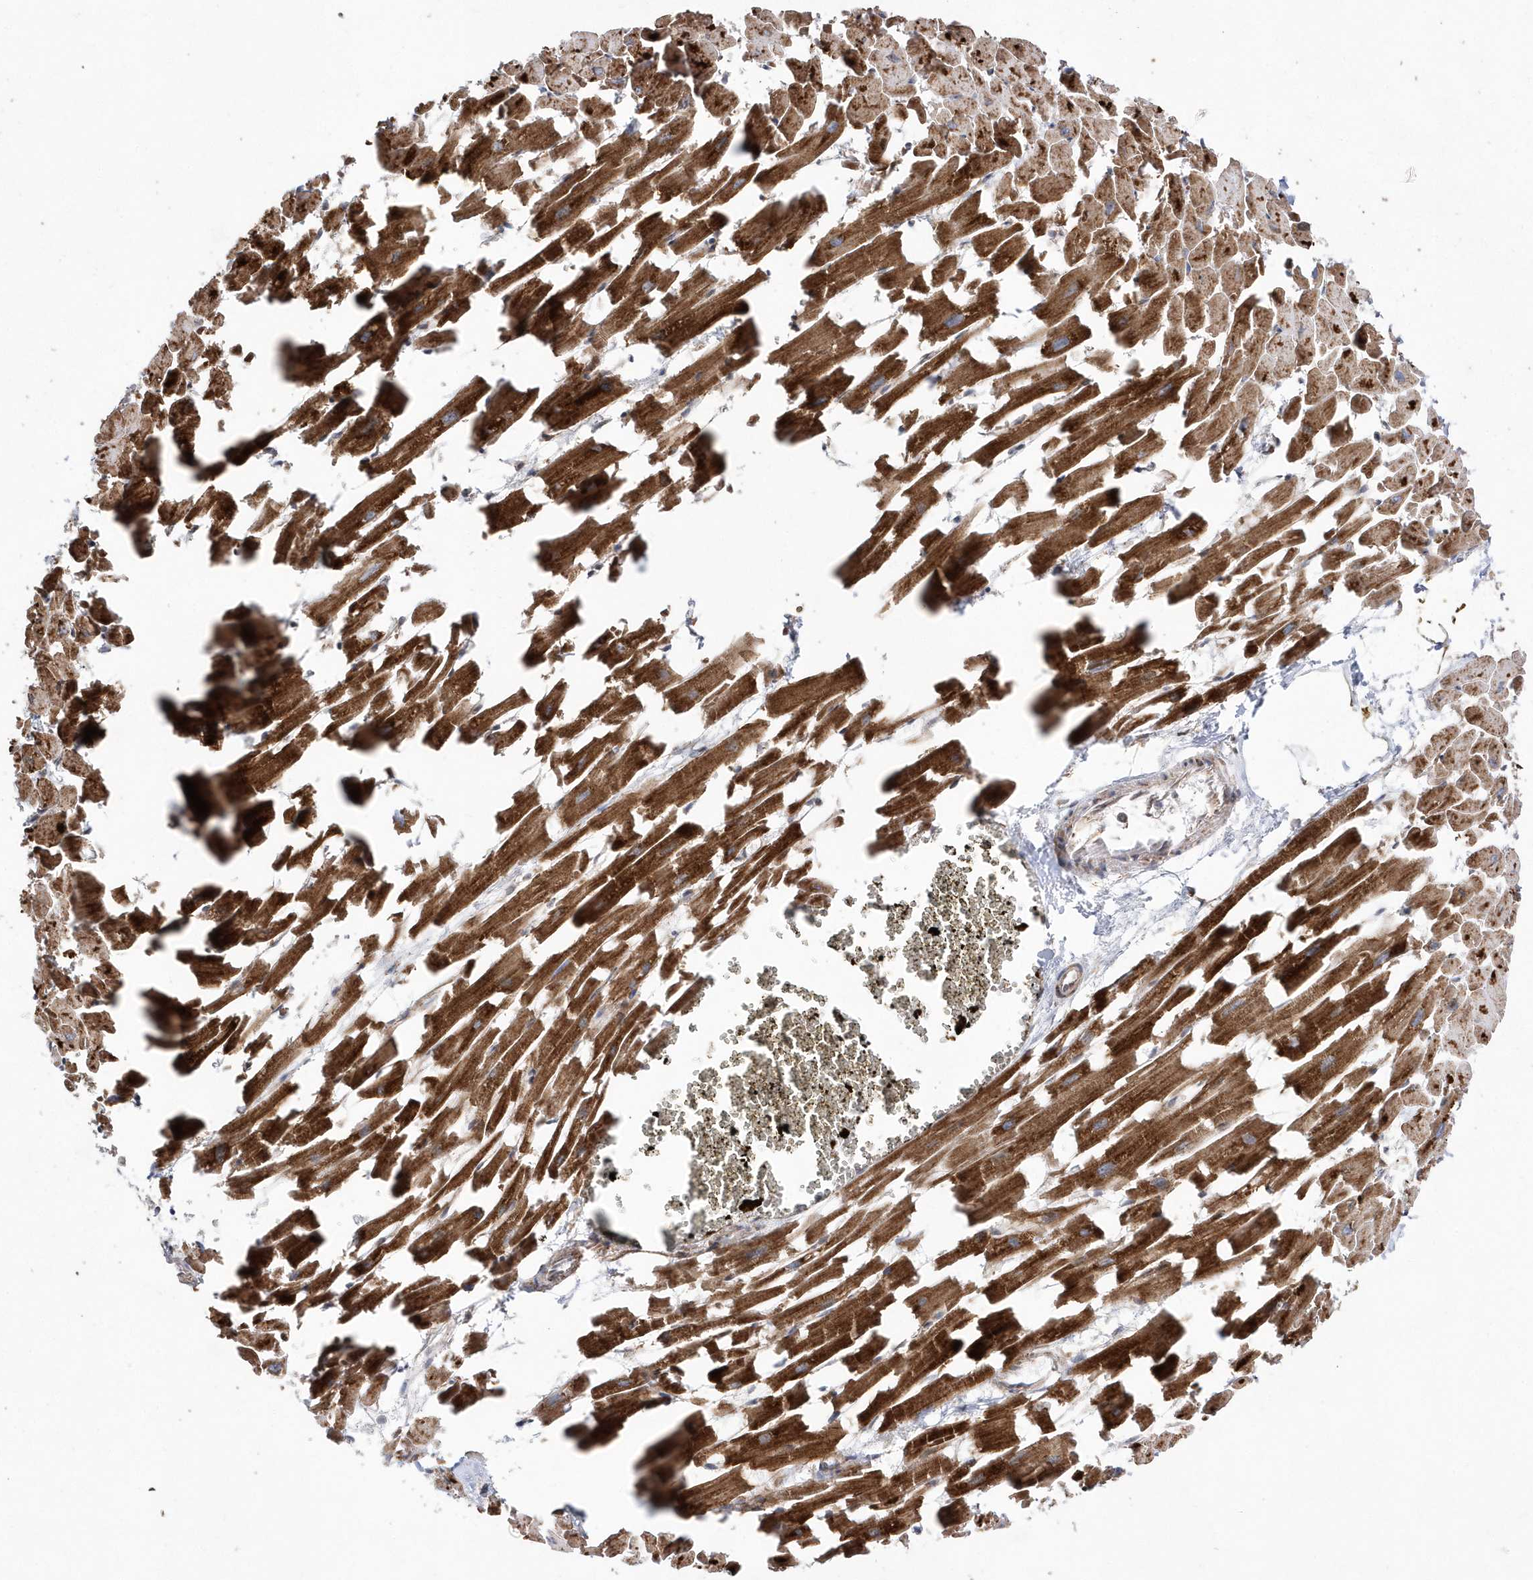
{"staining": {"intensity": "strong", "quantity": ">75%", "location": "cytoplasmic/membranous"}, "tissue": "heart muscle", "cell_type": "Cardiomyocytes", "image_type": "normal", "snomed": [{"axis": "morphology", "description": "Normal tissue, NOS"}, {"axis": "topography", "description": "Heart"}], "caption": "Strong cytoplasmic/membranous positivity for a protein is appreciated in approximately >75% of cardiomyocytes of benign heart muscle using immunohistochemistry (IHC).", "gene": "DALRD3", "patient": {"sex": "female", "age": 64}}